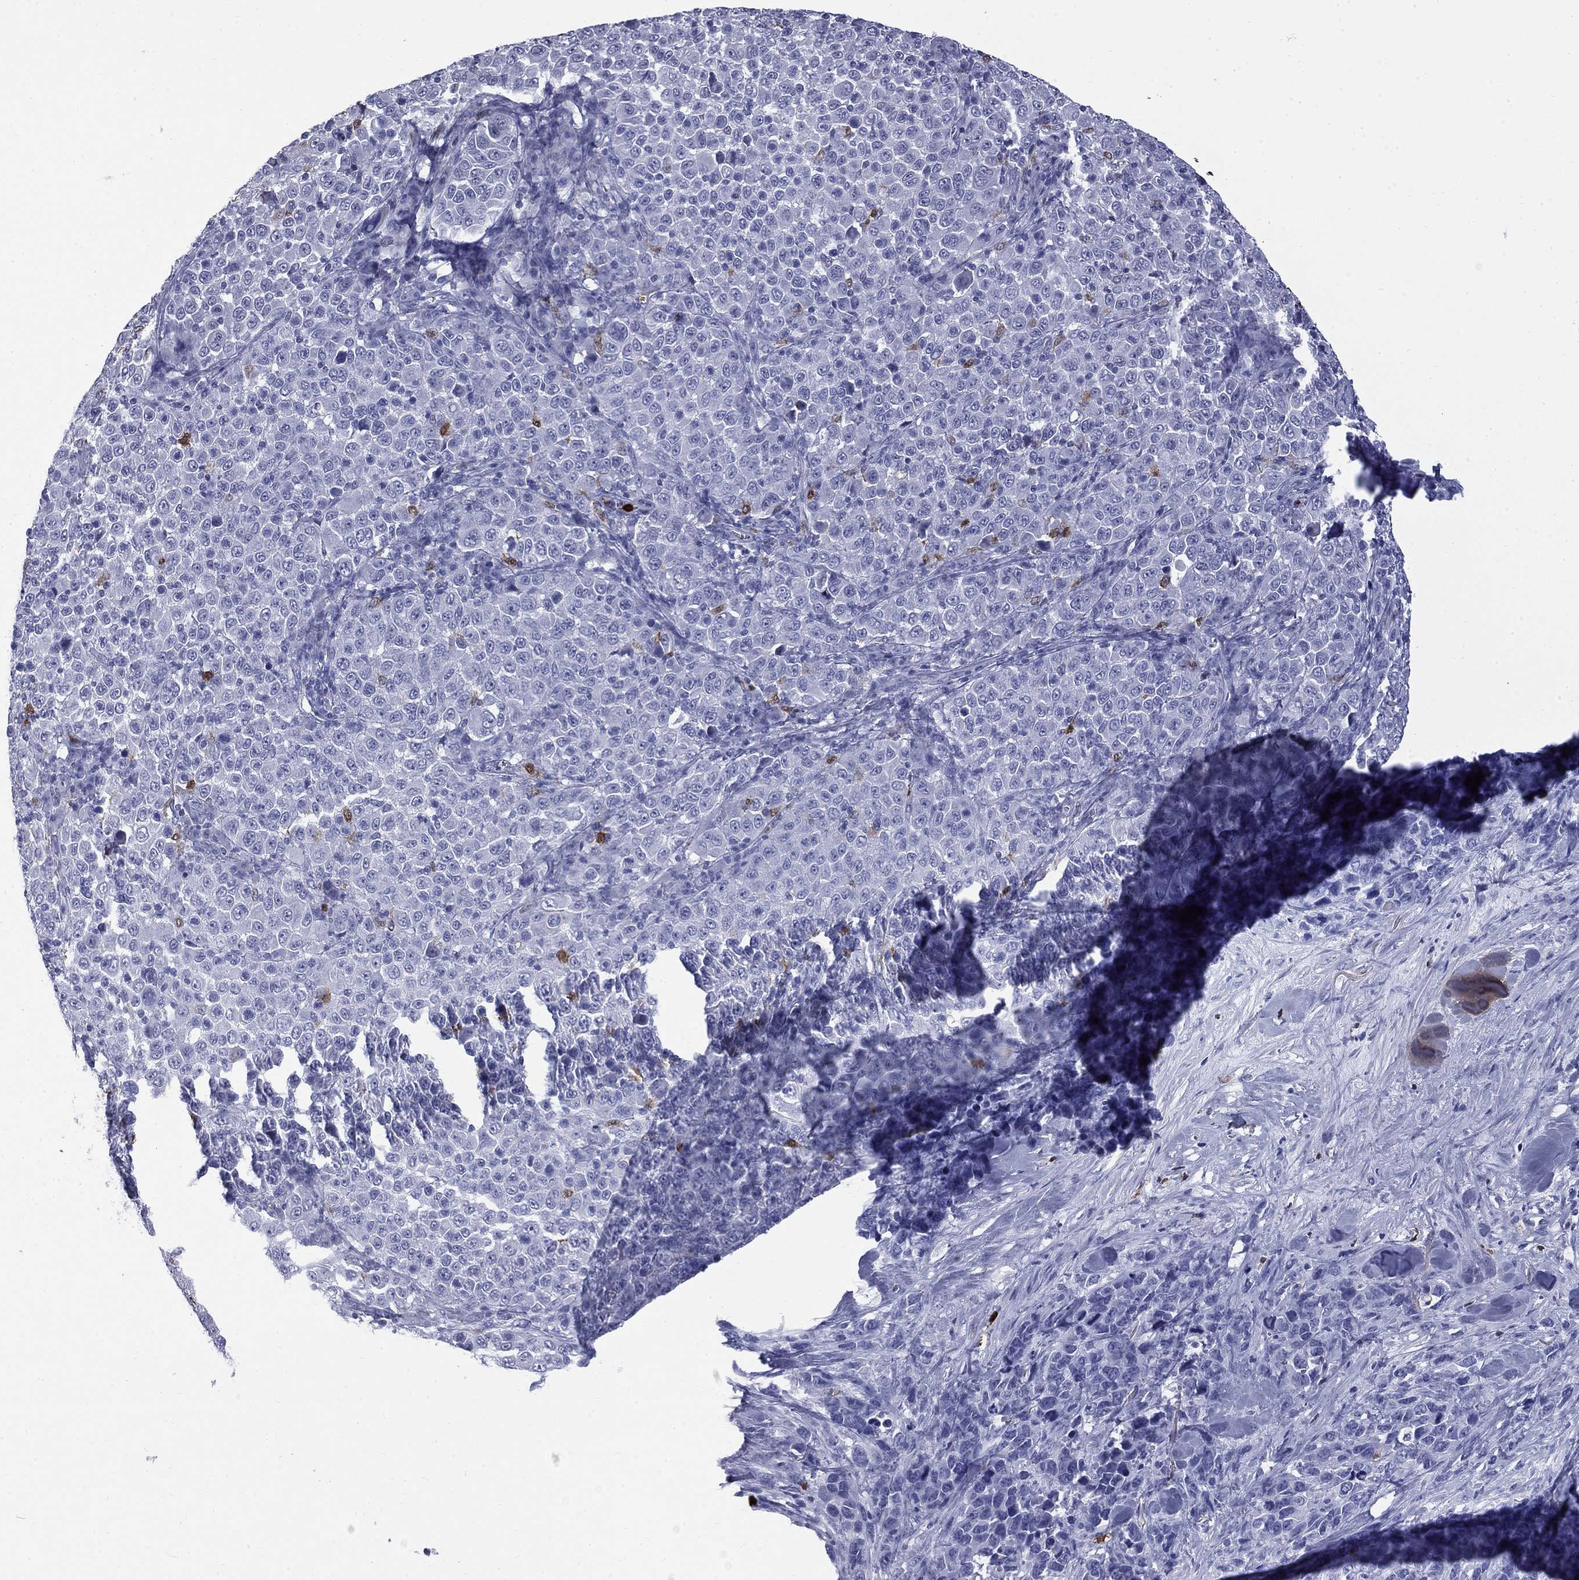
{"staining": {"intensity": "negative", "quantity": "none", "location": "none"}, "tissue": "melanoma", "cell_type": "Tumor cells", "image_type": "cancer", "snomed": [{"axis": "morphology", "description": "Malignant melanoma, NOS"}, {"axis": "topography", "description": "Skin"}], "caption": "IHC of human melanoma reveals no expression in tumor cells.", "gene": "TRIM29", "patient": {"sex": "female", "age": 57}}